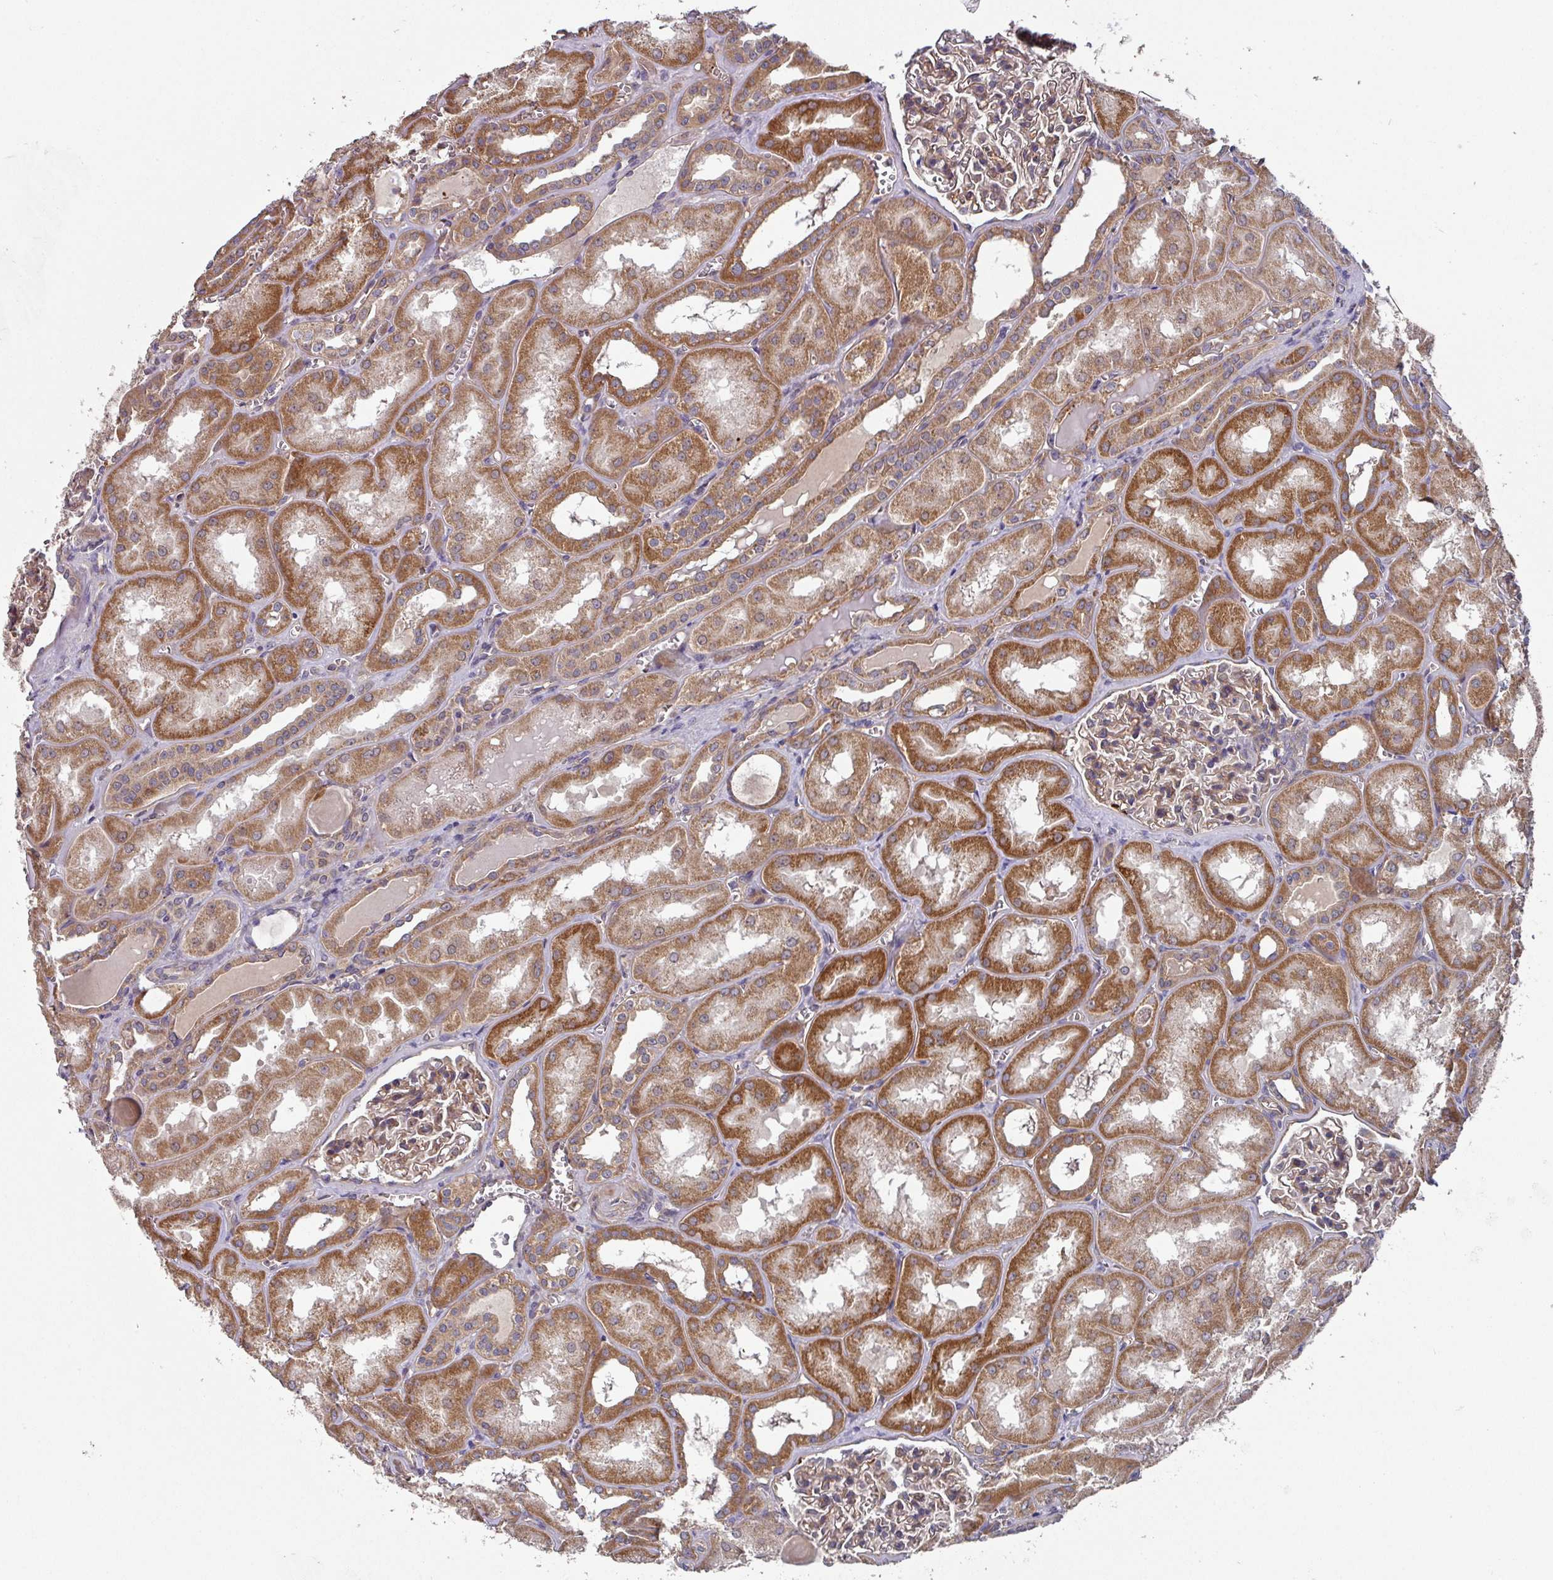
{"staining": {"intensity": "moderate", "quantity": ">75%", "location": "cytoplasmic/membranous"}, "tissue": "kidney", "cell_type": "Cells in glomeruli", "image_type": "normal", "snomed": [{"axis": "morphology", "description": "Normal tissue, NOS"}, {"axis": "topography", "description": "Kidney"}], "caption": "IHC of benign human kidney shows medium levels of moderate cytoplasmic/membranous staining in approximately >75% of cells in glomeruli. (Brightfield microscopy of DAB IHC at high magnification).", "gene": "DCAF12L1", "patient": {"sex": "male", "age": 61}}